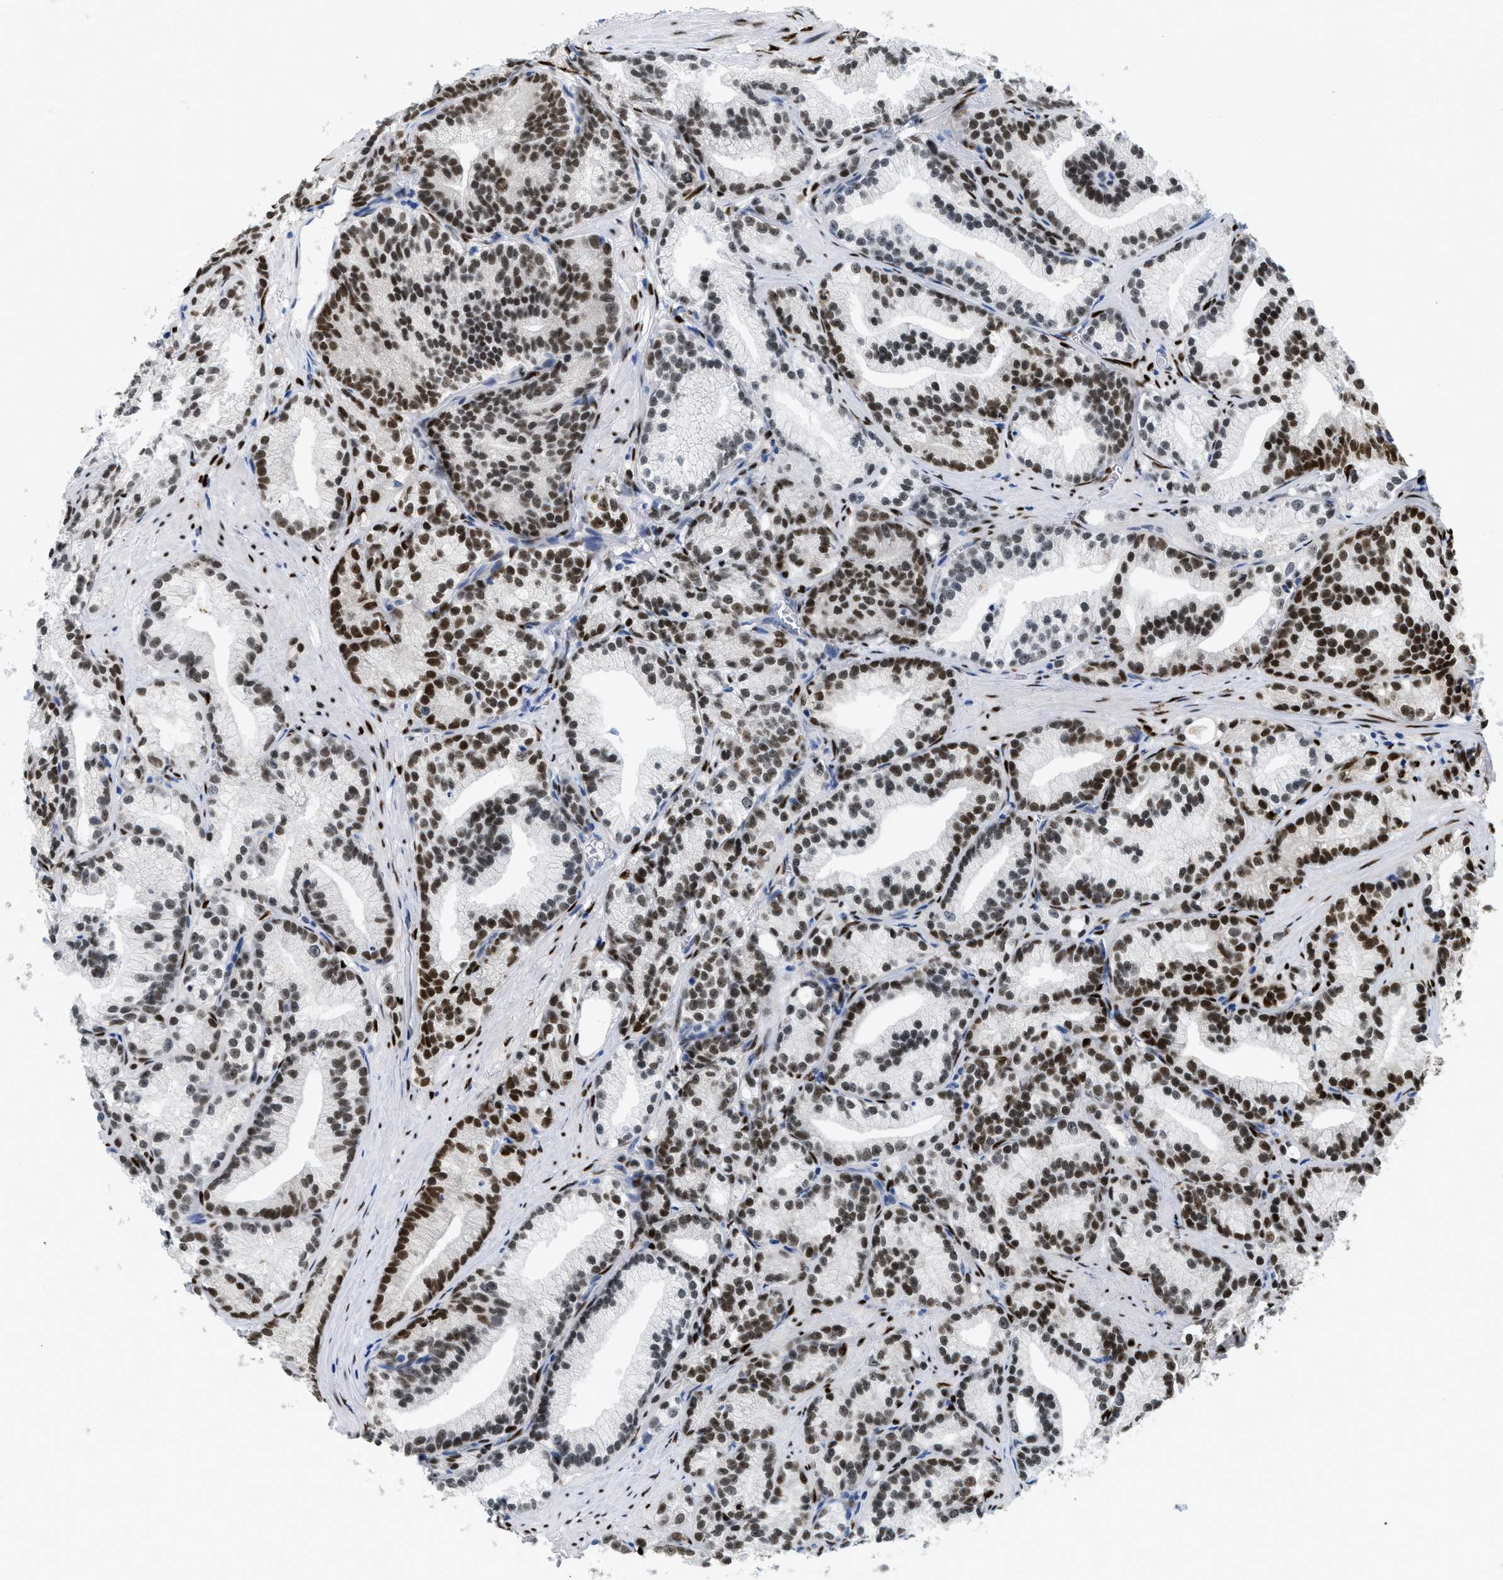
{"staining": {"intensity": "strong", "quantity": ">75%", "location": "nuclear"}, "tissue": "prostate cancer", "cell_type": "Tumor cells", "image_type": "cancer", "snomed": [{"axis": "morphology", "description": "Adenocarcinoma, Low grade"}, {"axis": "topography", "description": "Prostate"}], "caption": "Immunohistochemical staining of human low-grade adenocarcinoma (prostate) exhibits high levels of strong nuclear staining in approximately >75% of tumor cells.", "gene": "NFIX", "patient": {"sex": "male", "age": 89}}